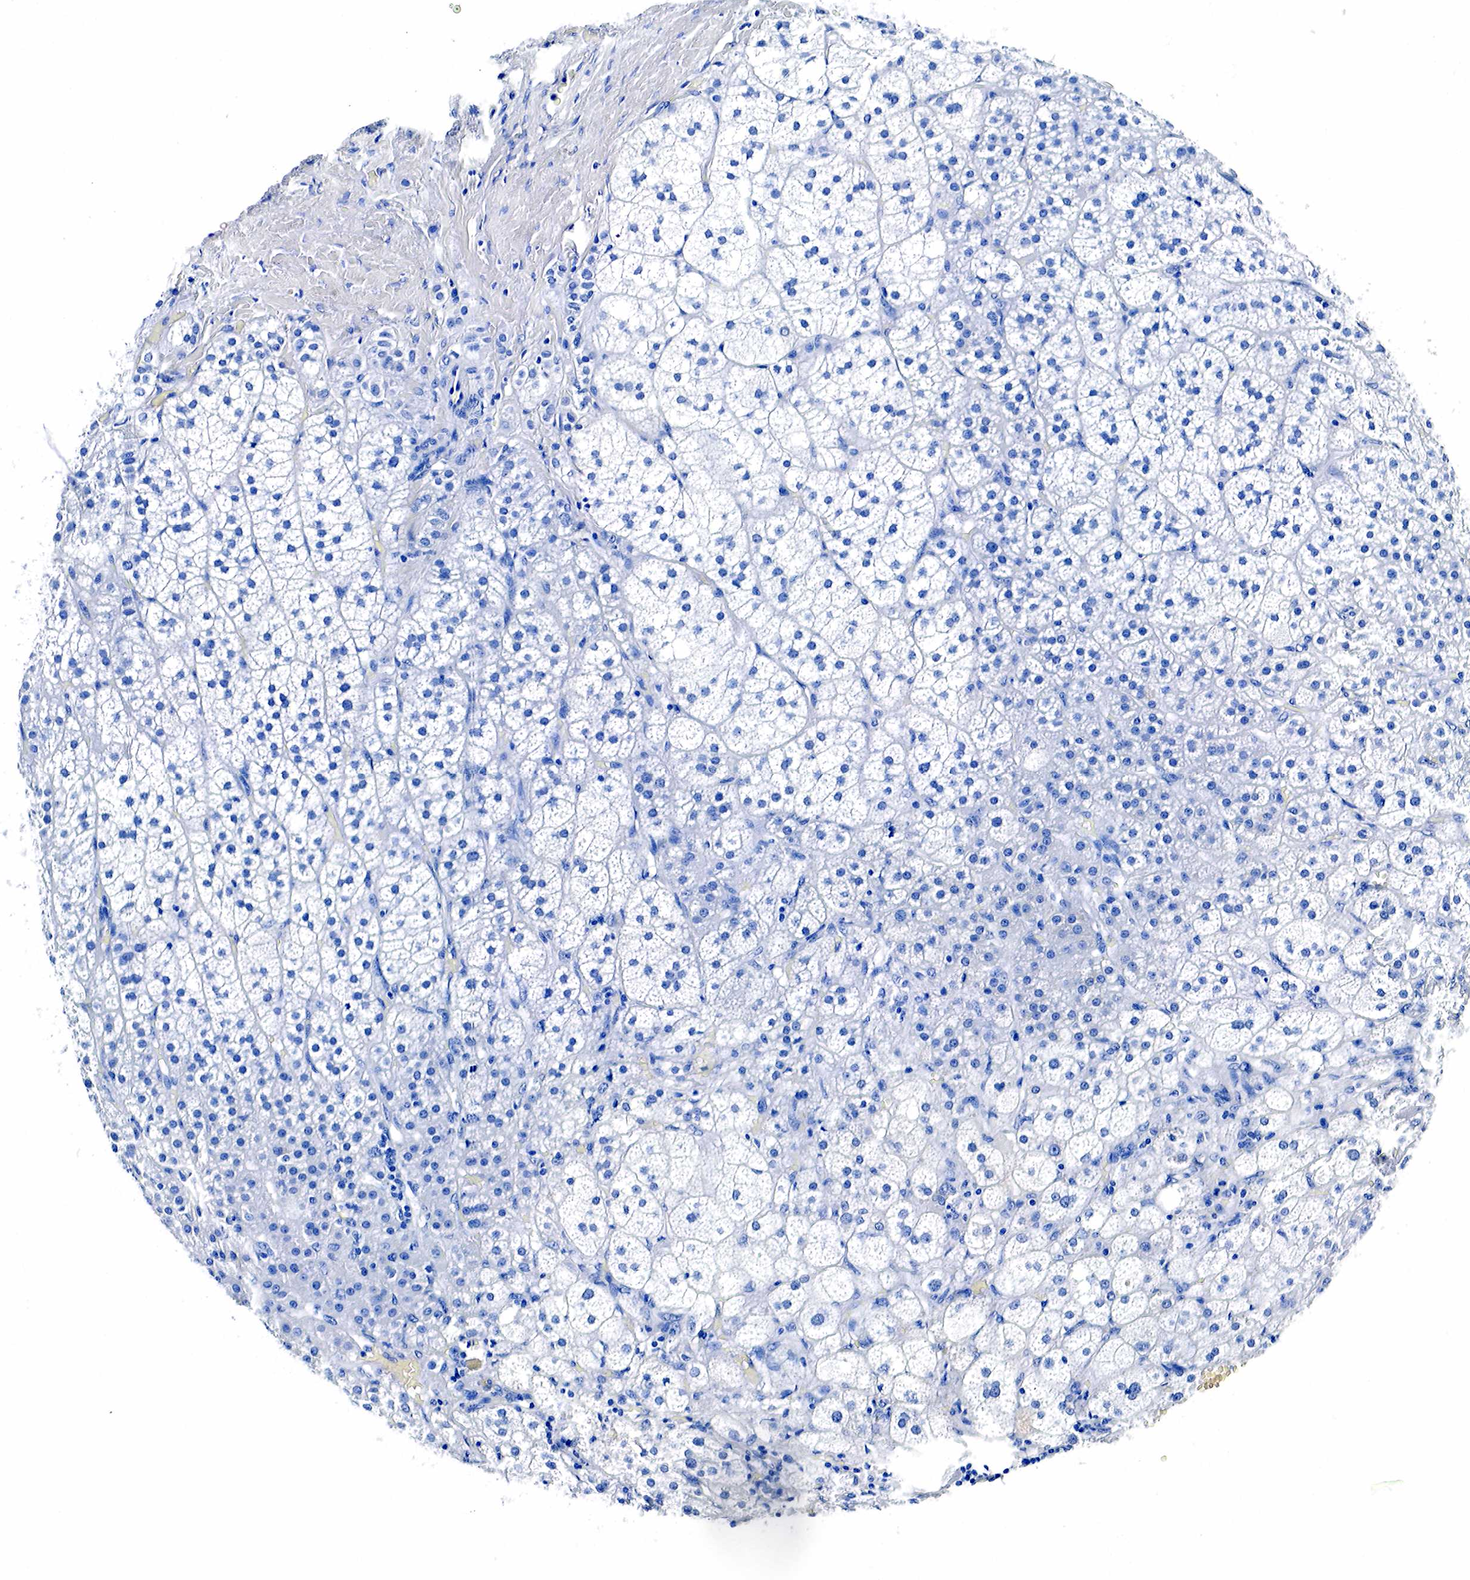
{"staining": {"intensity": "negative", "quantity": "none", "location": "none"}, "tissue": "adrenal gland", "cell_type": "Glandular cells", "image_type": "normal", "snomed": [{"axis": "morphology", "description": "Normal tissue, NOS"}, {"axis": "topography", "description": "Adrenal gland"}], "caption": "DAB immunohistochemical staining of benign human adrenal gland reveals no significant positivity in glandular cells.", "gene": "GAST", "patient": {"sex": "female", "age": 60}}